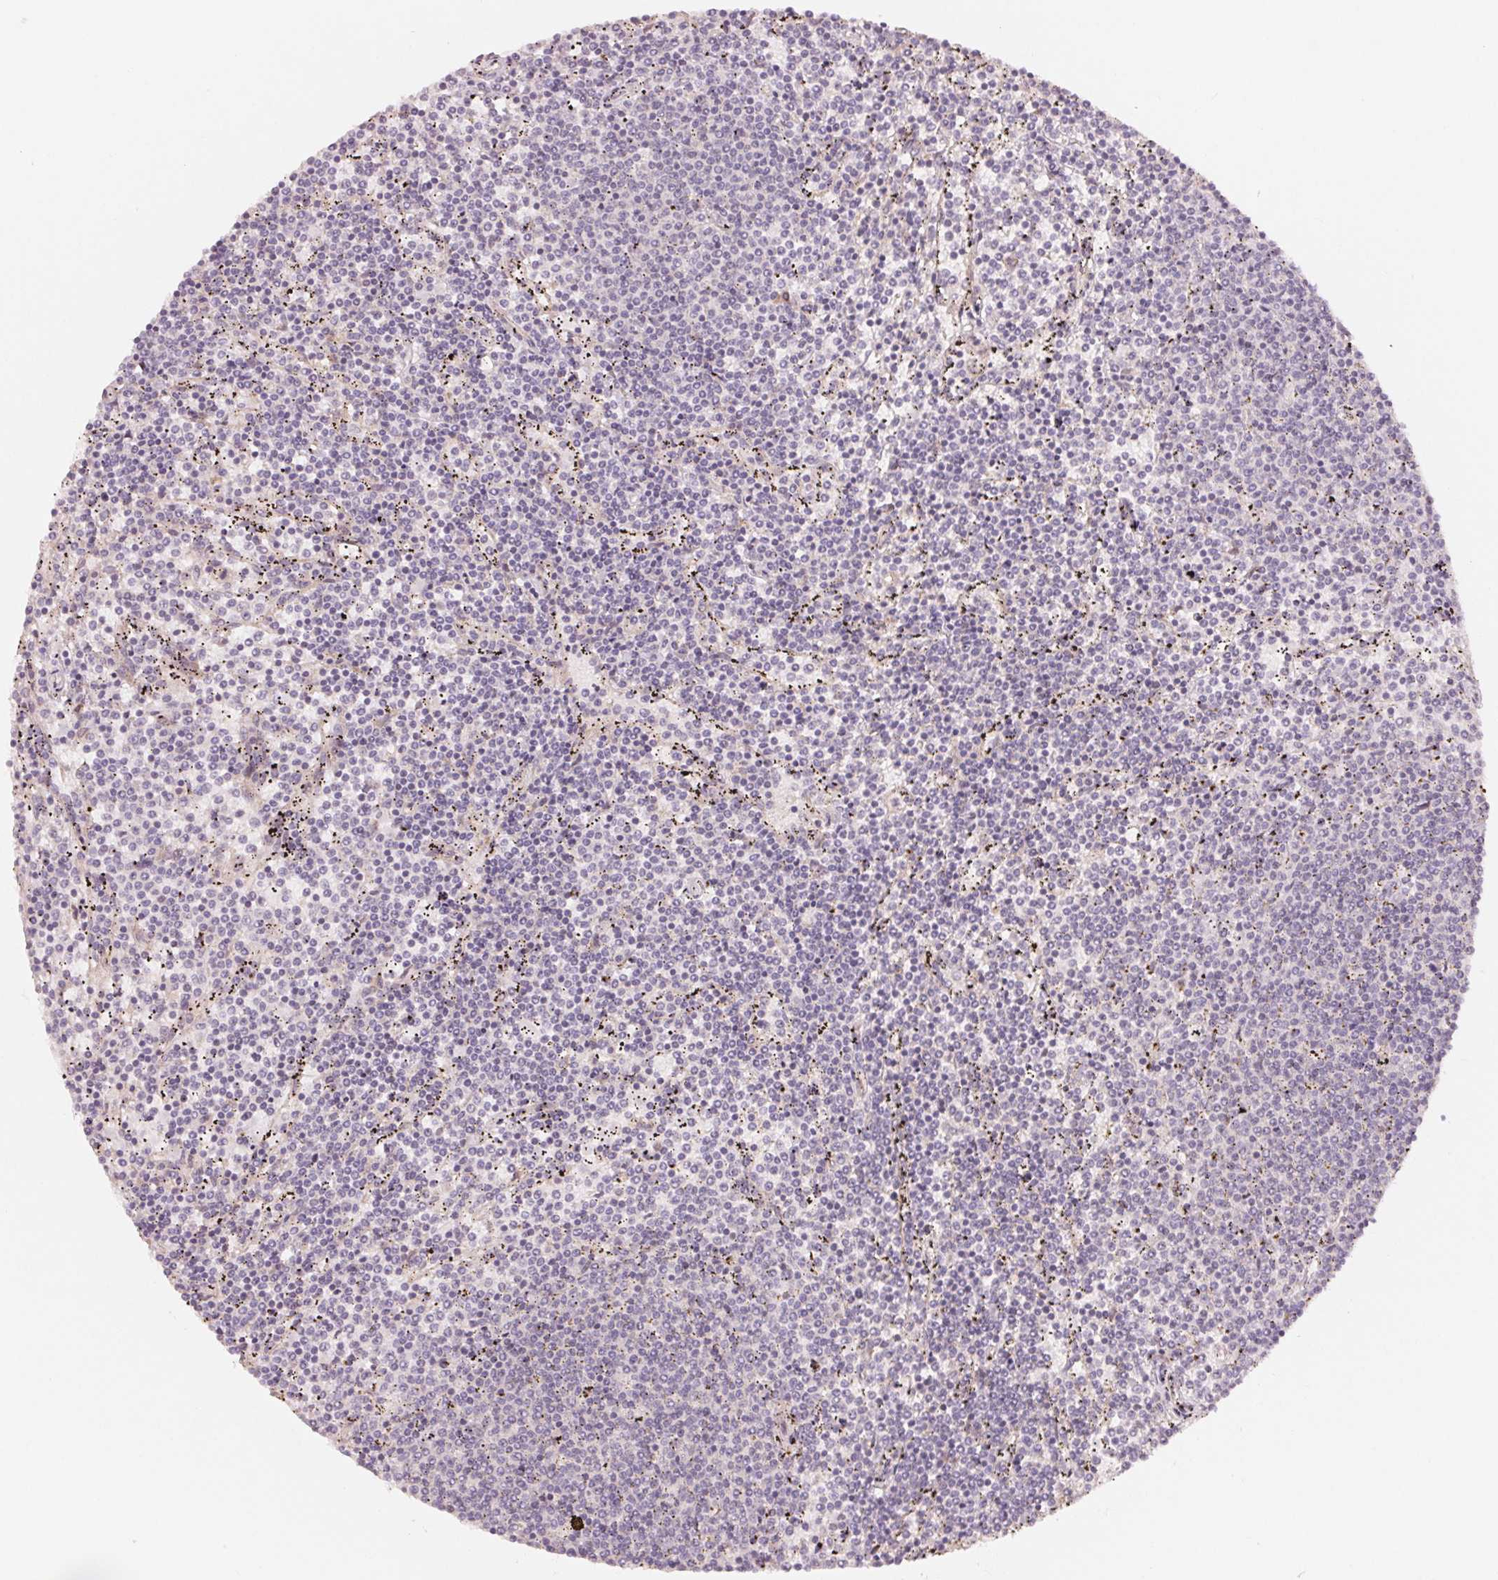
{"staining": {"intensity": "negative", "quantity": "none", "location": "none"}, "tissue": "lymphoma", "cell_type": "Tumor cells", "image_type": "cancer", "snomed": [{"axis": "morphology", "description": "Malignant lymphoma, non-Hodgkin's type, Low grade"}, {"axis": "topography", "description": "Spleen"}], "caption": "This is a image of immunohistochemistry staining of malignant lymphoma, non-Hodgkin's type (low-grade), which shows no staining in tumor cells.", "gene": "DENND2C", "patient": {"sex": "female", "age": 50}}